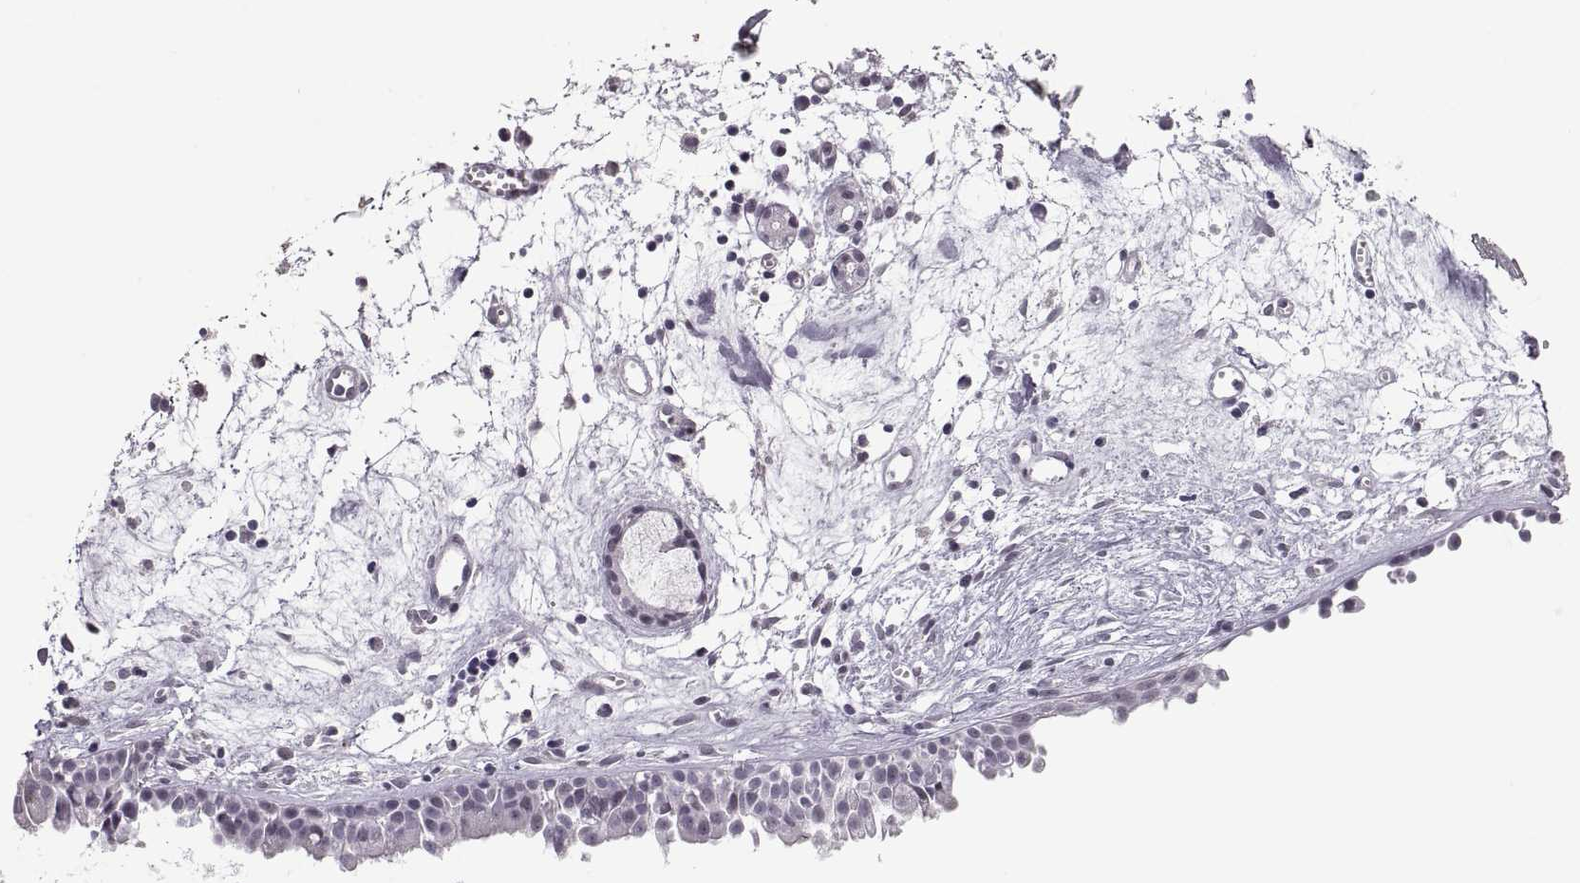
{"staining": {"intensity": "negative", "quantity": "none", "location": "none"}, "tissue": "nasopharynx", "cell_type": "Respiratory epithelial cells", "image_type": "normal", "snomed": [{"axis": "morphology", "description": "Normal tissue, NOS"}, {"axis": "topography", "description": "Nasopharynx"}], "caption": "The micrograph exhibits no staining of respiratory epithelial cells in benign nasopharynx.", "gene": "NANOS3", "patient": {"sex": "male", "age": 61}}